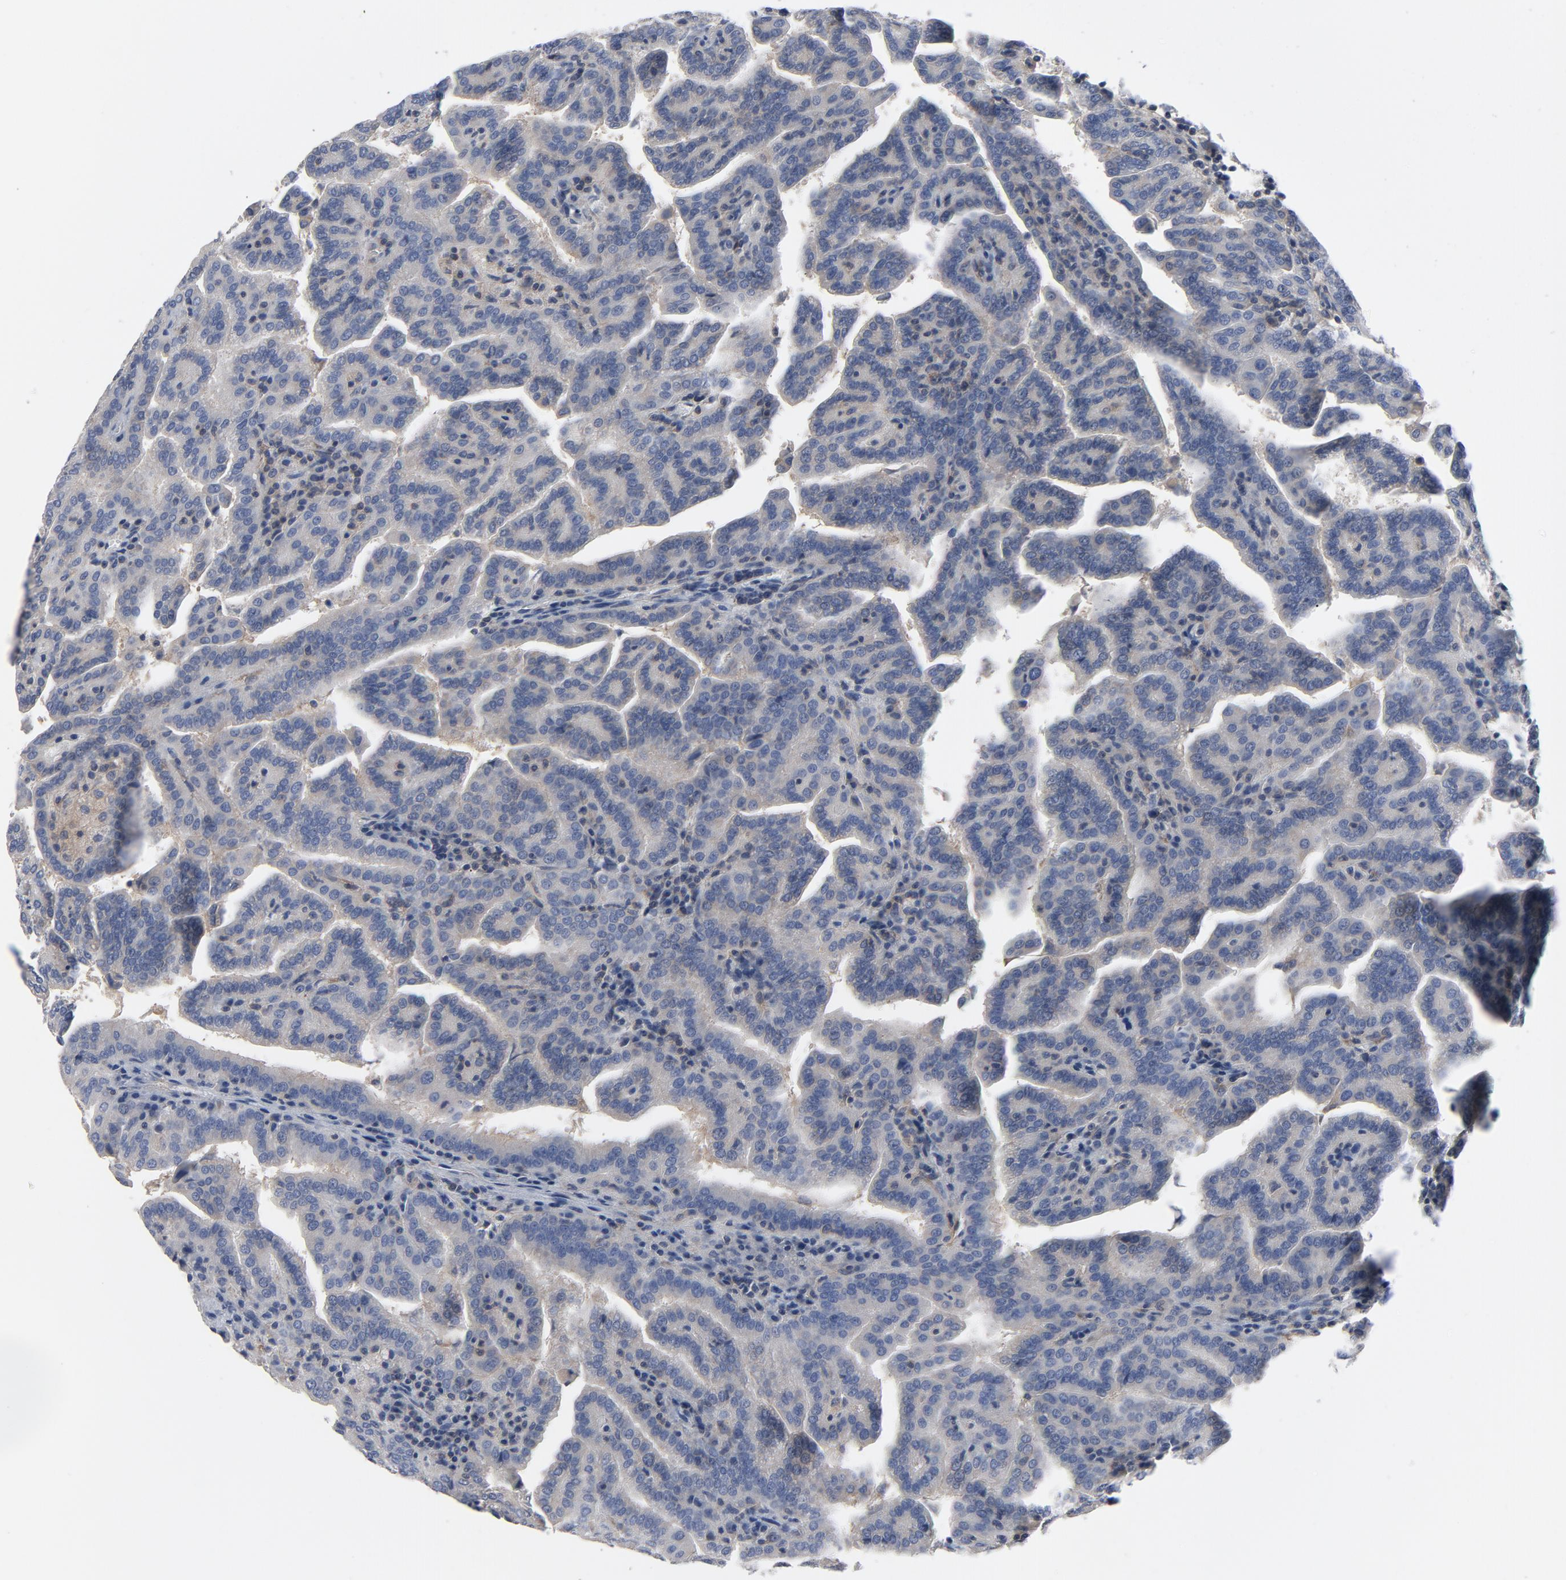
{"staining": {"intensity": "moderate", "quantity": "25%-75%", "location": "cytoplasmic/membranous"}, "tissue": "renal cancer", "cell_type": "Tumor cells", "image_type": "cancer", "snomed": [{"axis": "morphology", "description": "Adenocarcinoma, NOS"}, {"axis": "topography", "description": "Kidney"}], "caption": "Renal cancer (adenocarcinoma) tissue exhibits moderate cytoplasmic/membranous staining in approximately 25%-75% of tumor cells, visualized by immunohistochemistry. (brown staining indicates protein expression, while blue staining denotes nuclei).", "gene": "DYNLT3", "patient": {"sex": "male", "age": 61}}